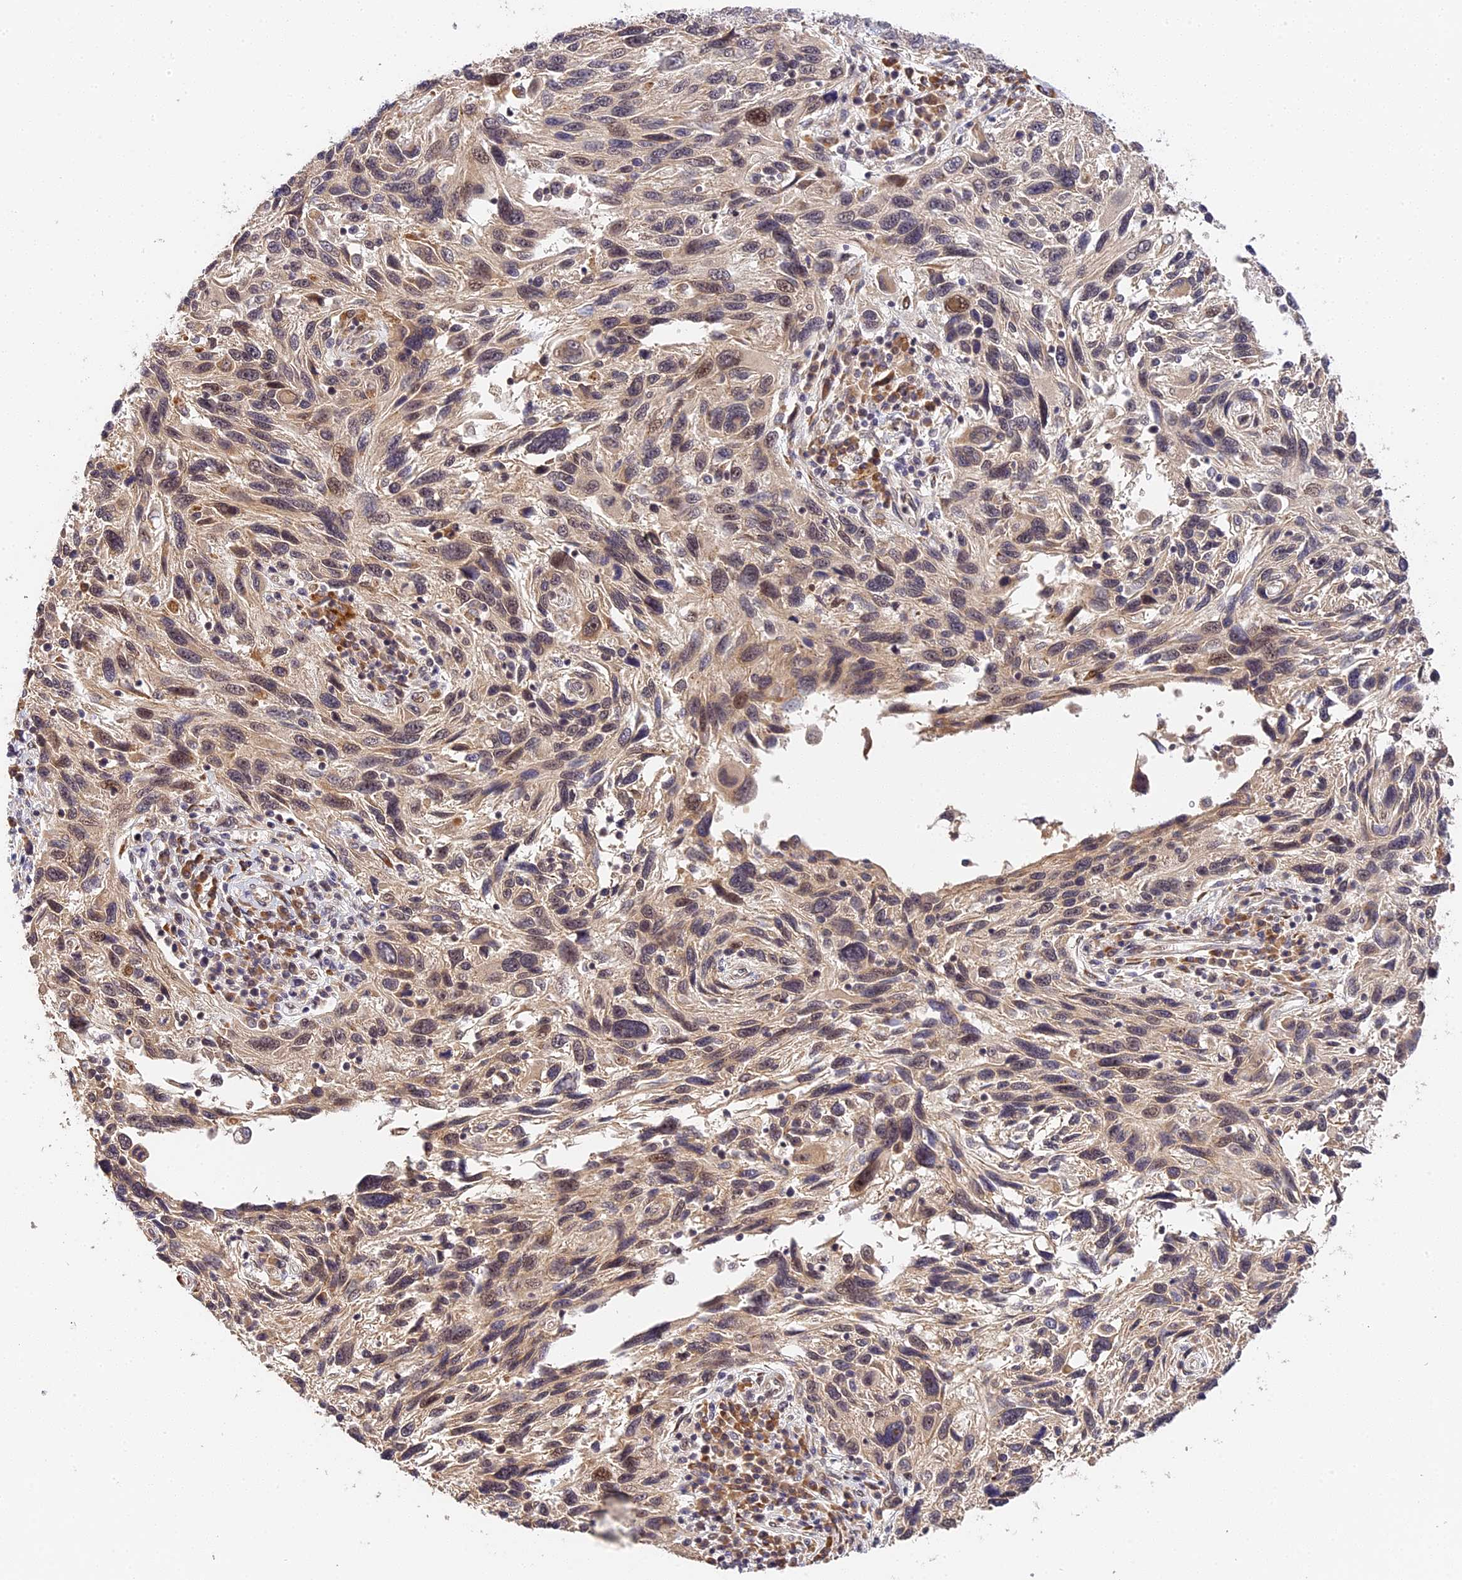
{"staining": {"intensity": "weak", "quantity": "<25%", "location": "nuclear"}, "tissue": "melanoma", "cell_type": "Tumor cells", "image_type": "cancer", "snomed": [{"axis": "morphology", "description": "Malignant melanoma, NOS"}, {"axis": "topography", "description": "Skin"}], "caption": "A high-resolution photomicrograph shows immunohistochemistry staining of malignant melanoma, which reveals no significant positivity in tumor cells.", "gene": "IMPACT", "patient": {"sex": "male", "age": 53}}